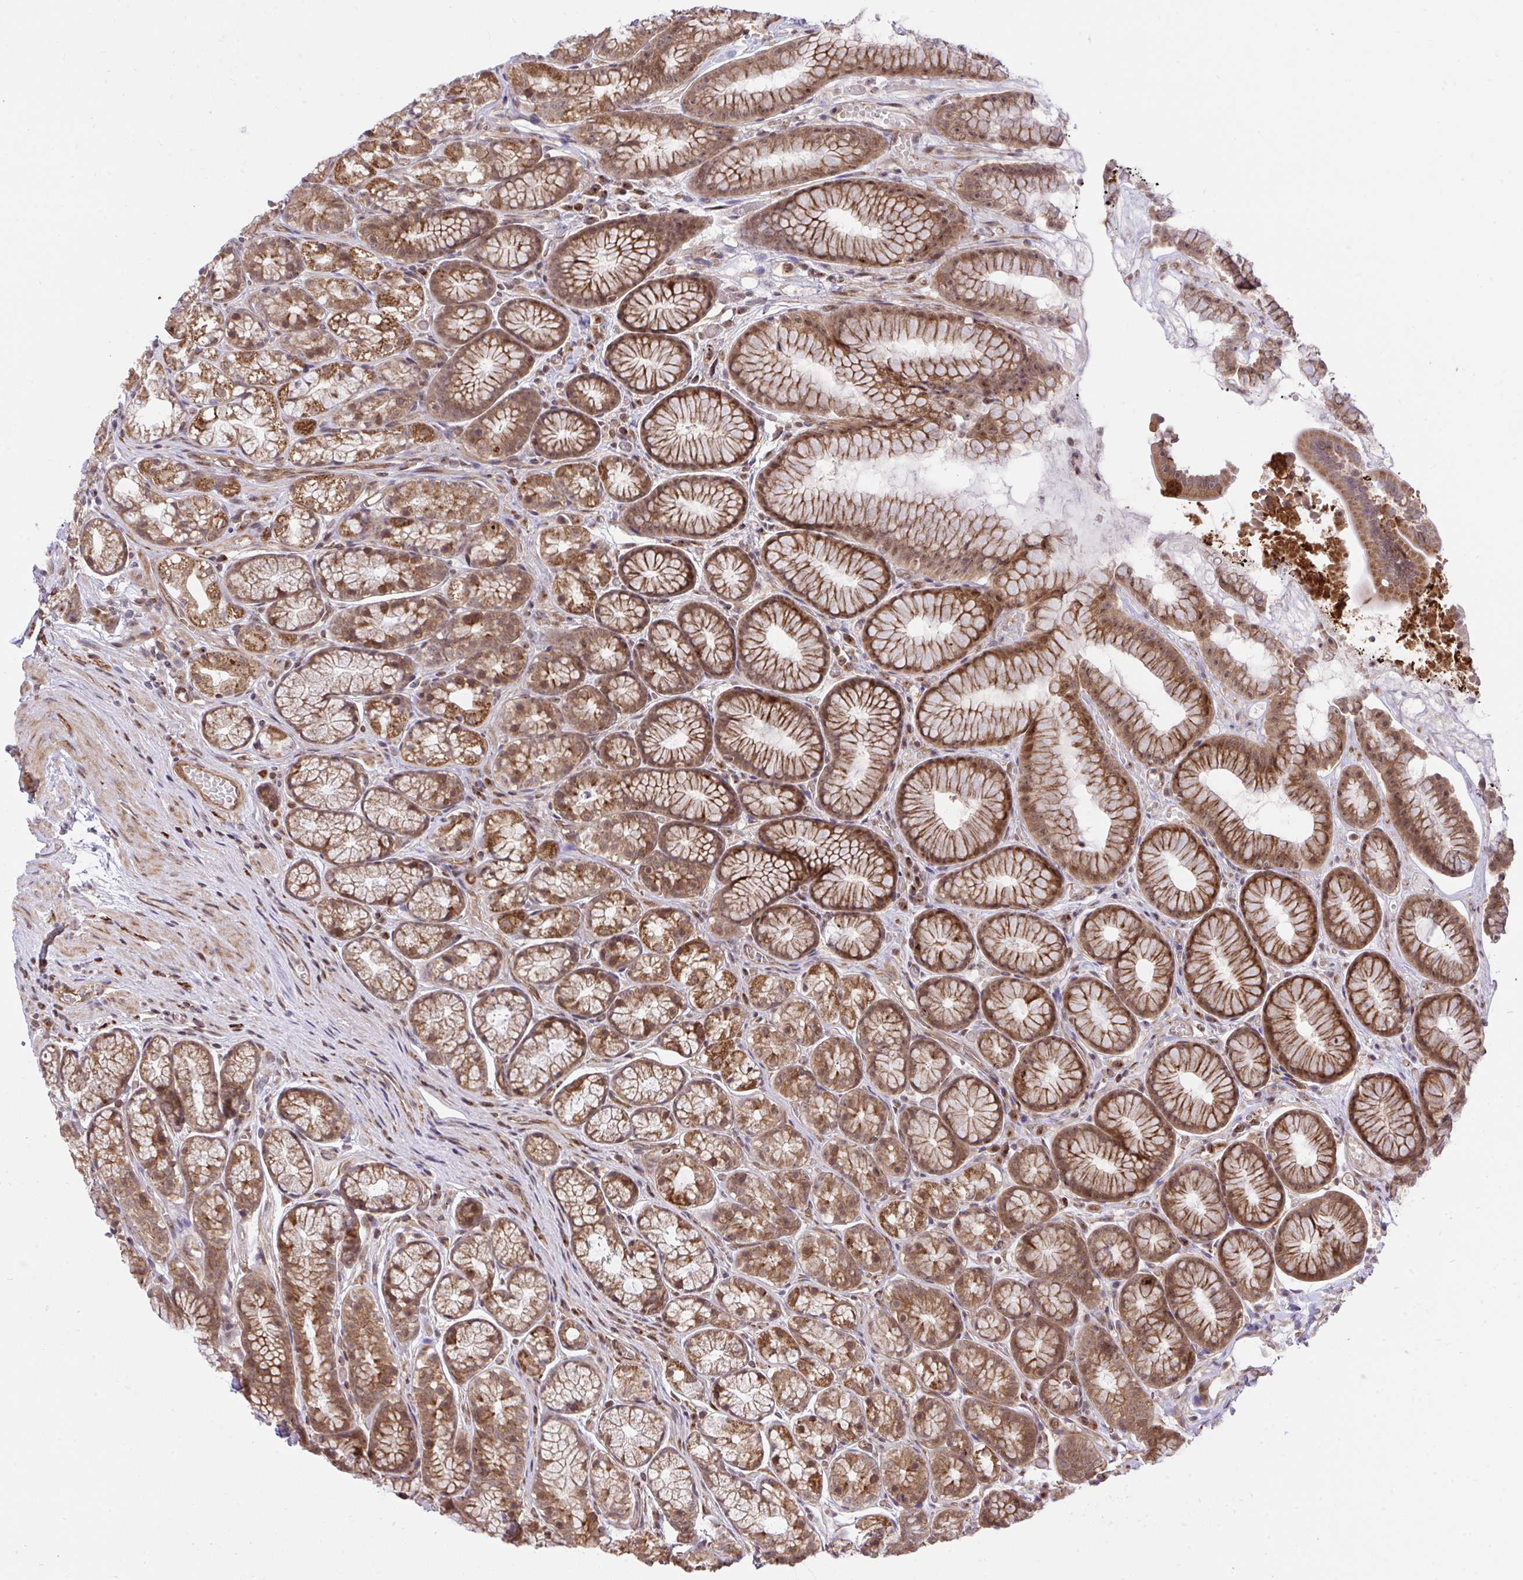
{"staining": {"intensity": "strong", "quantity": "25%-75%", "location": "cytoplasmic/membranous"}, "tissue": "stomach", "cell_type": "Glandular cells", "image_type": "normal", "snomed": [{"axis": "morphology", "description": "Normal tissue, NOS"}, {"axis": "topography", "description": "Smooth muscle"}, {"axis": "topography", "description": "Stomach"}], "caption": "About 25%-75% of glandular cells in unremarkable human stomach exhibit strong cytoplasmic/membranous protein staining as visualized by brown immunohistochemical staining.", "gene": "ERI1", "patient": {"sex": "male", "age": 70}}